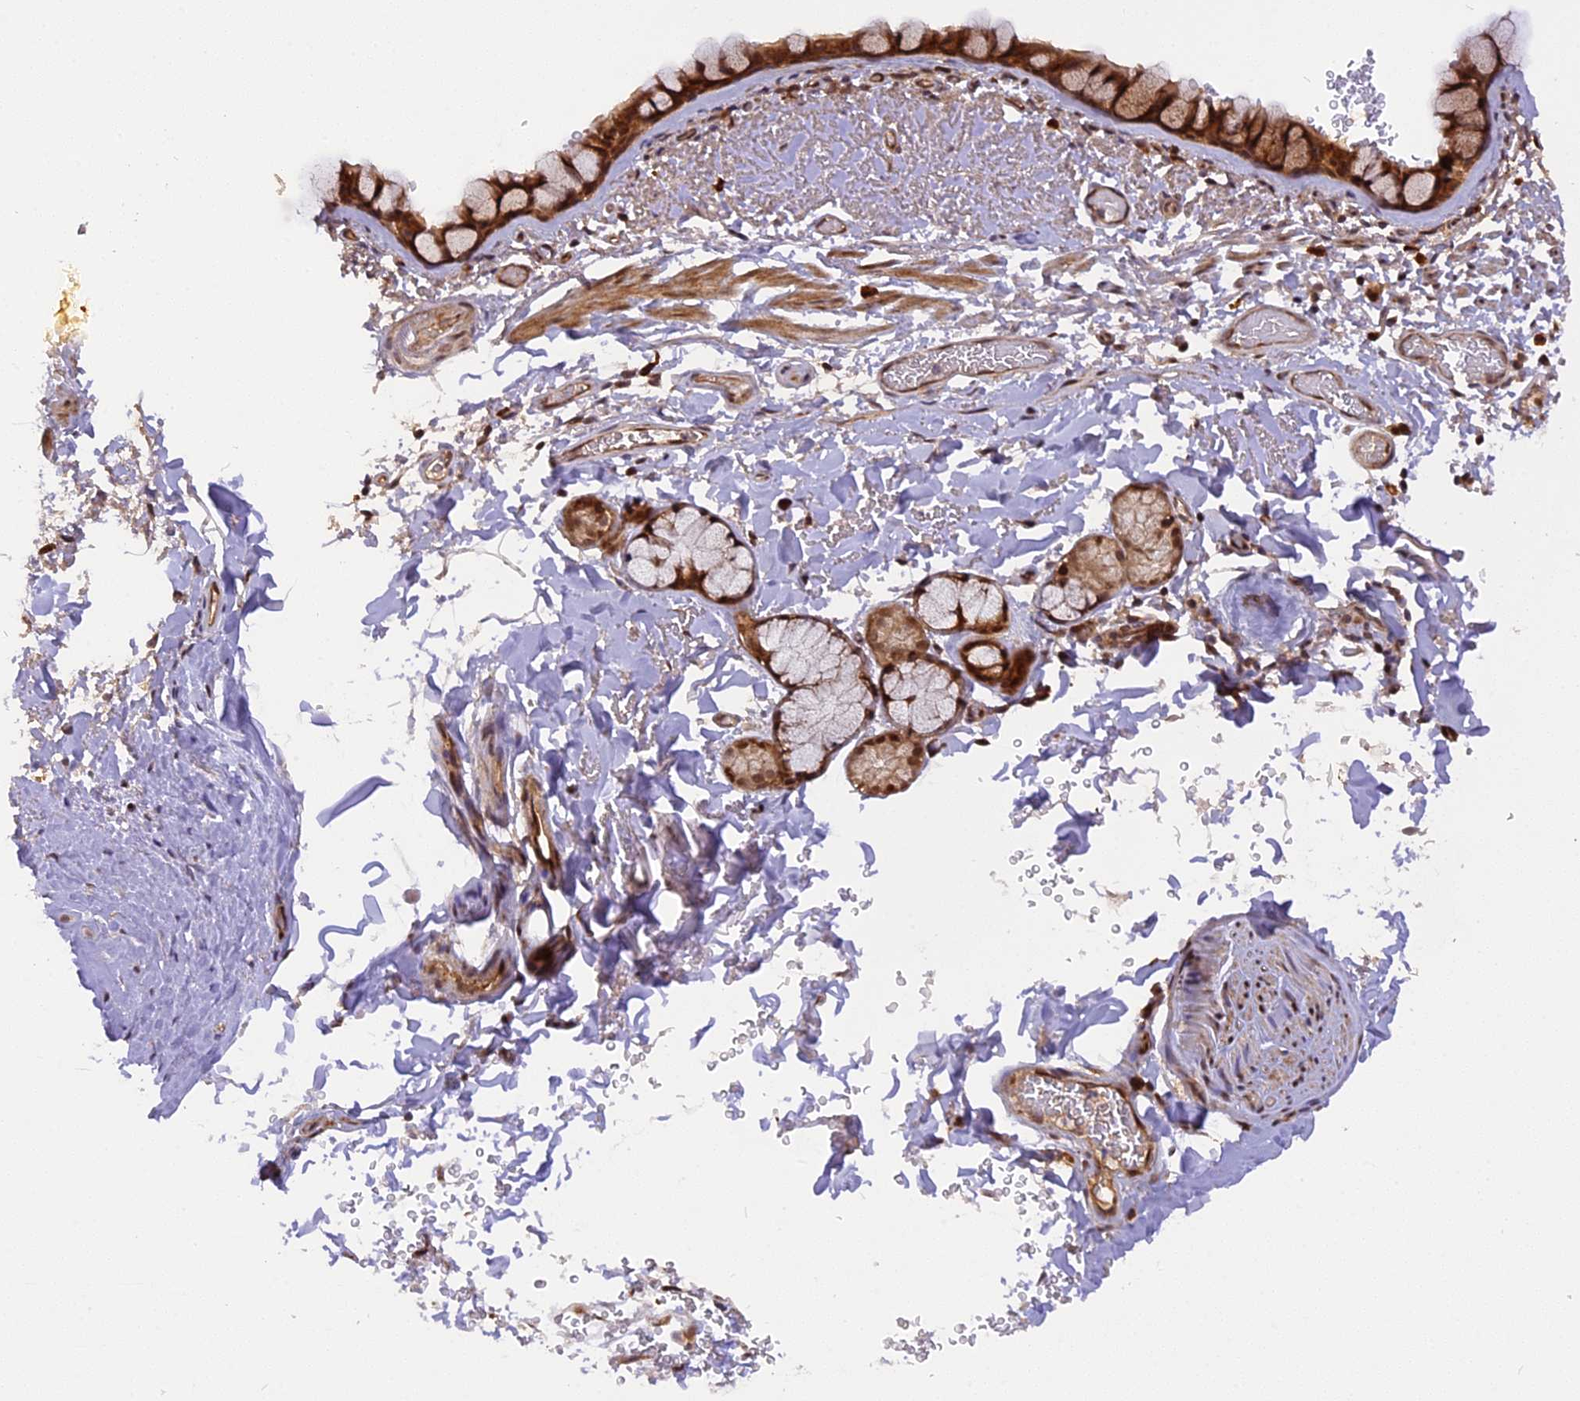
{"staining": {"intensity": "moderate", "quantity": ">75%", "location": "cytoplasmic/membranous,nuclear"}, "tissue": "bronchus", "cell_type": "Respiratory epithelial cells", "image_type": "normal", "snomed": [{"axis": "morphology", "description": "Normal tissue, NOS"}, {"axis": "topography", "description": "Bronchus"}], "caption": "Immunohistochemistry photomicrograph of normal bronchus: human bronchus stained using immunohistochemistry exhibits medium levels of moderate protein expression localized specifically in the cytoplasmic/membranous,nuclear of respiratory epithelial cells, appearing as a cytoplasmic/membranous,nuclear brown color.", "gene": "MICALL1", "patient": {"sex": "male", "age": 65}}